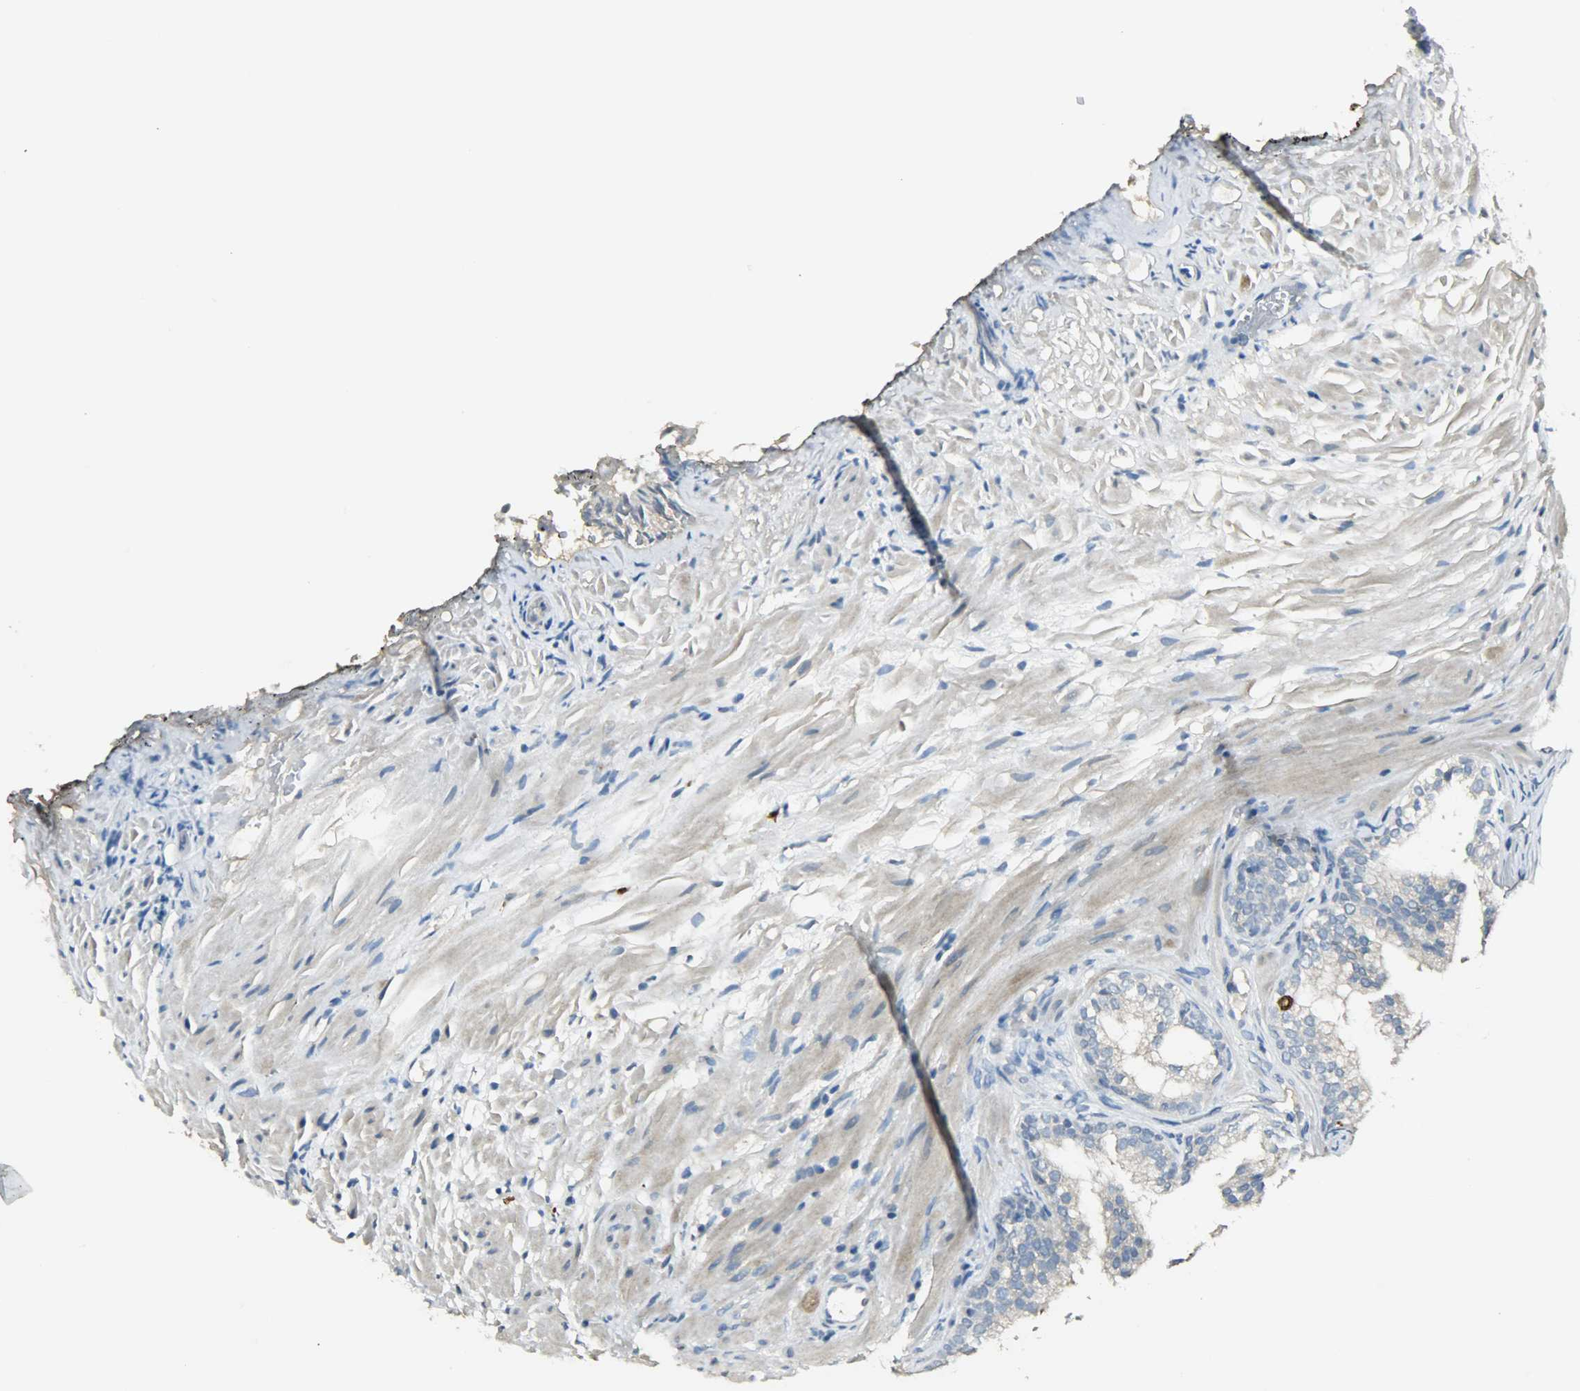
{"staining": {"intensity": "negative", "quantity": "none", "location": "none"}, "tissue": "prostate", "cell_type": "Glandular cells", "image_type": "normal", "snomed": [{"axis": "morphology", "description": "Normal tissue, NOS"}, {"axis": "topography", "description": "Prostate"}], "caption": "A histopathology image of prostate stained for a protein exhibits no brown staining in glandular cells.", "gene": "TPX2", "patient": {"sex": "male", "age": 76}}